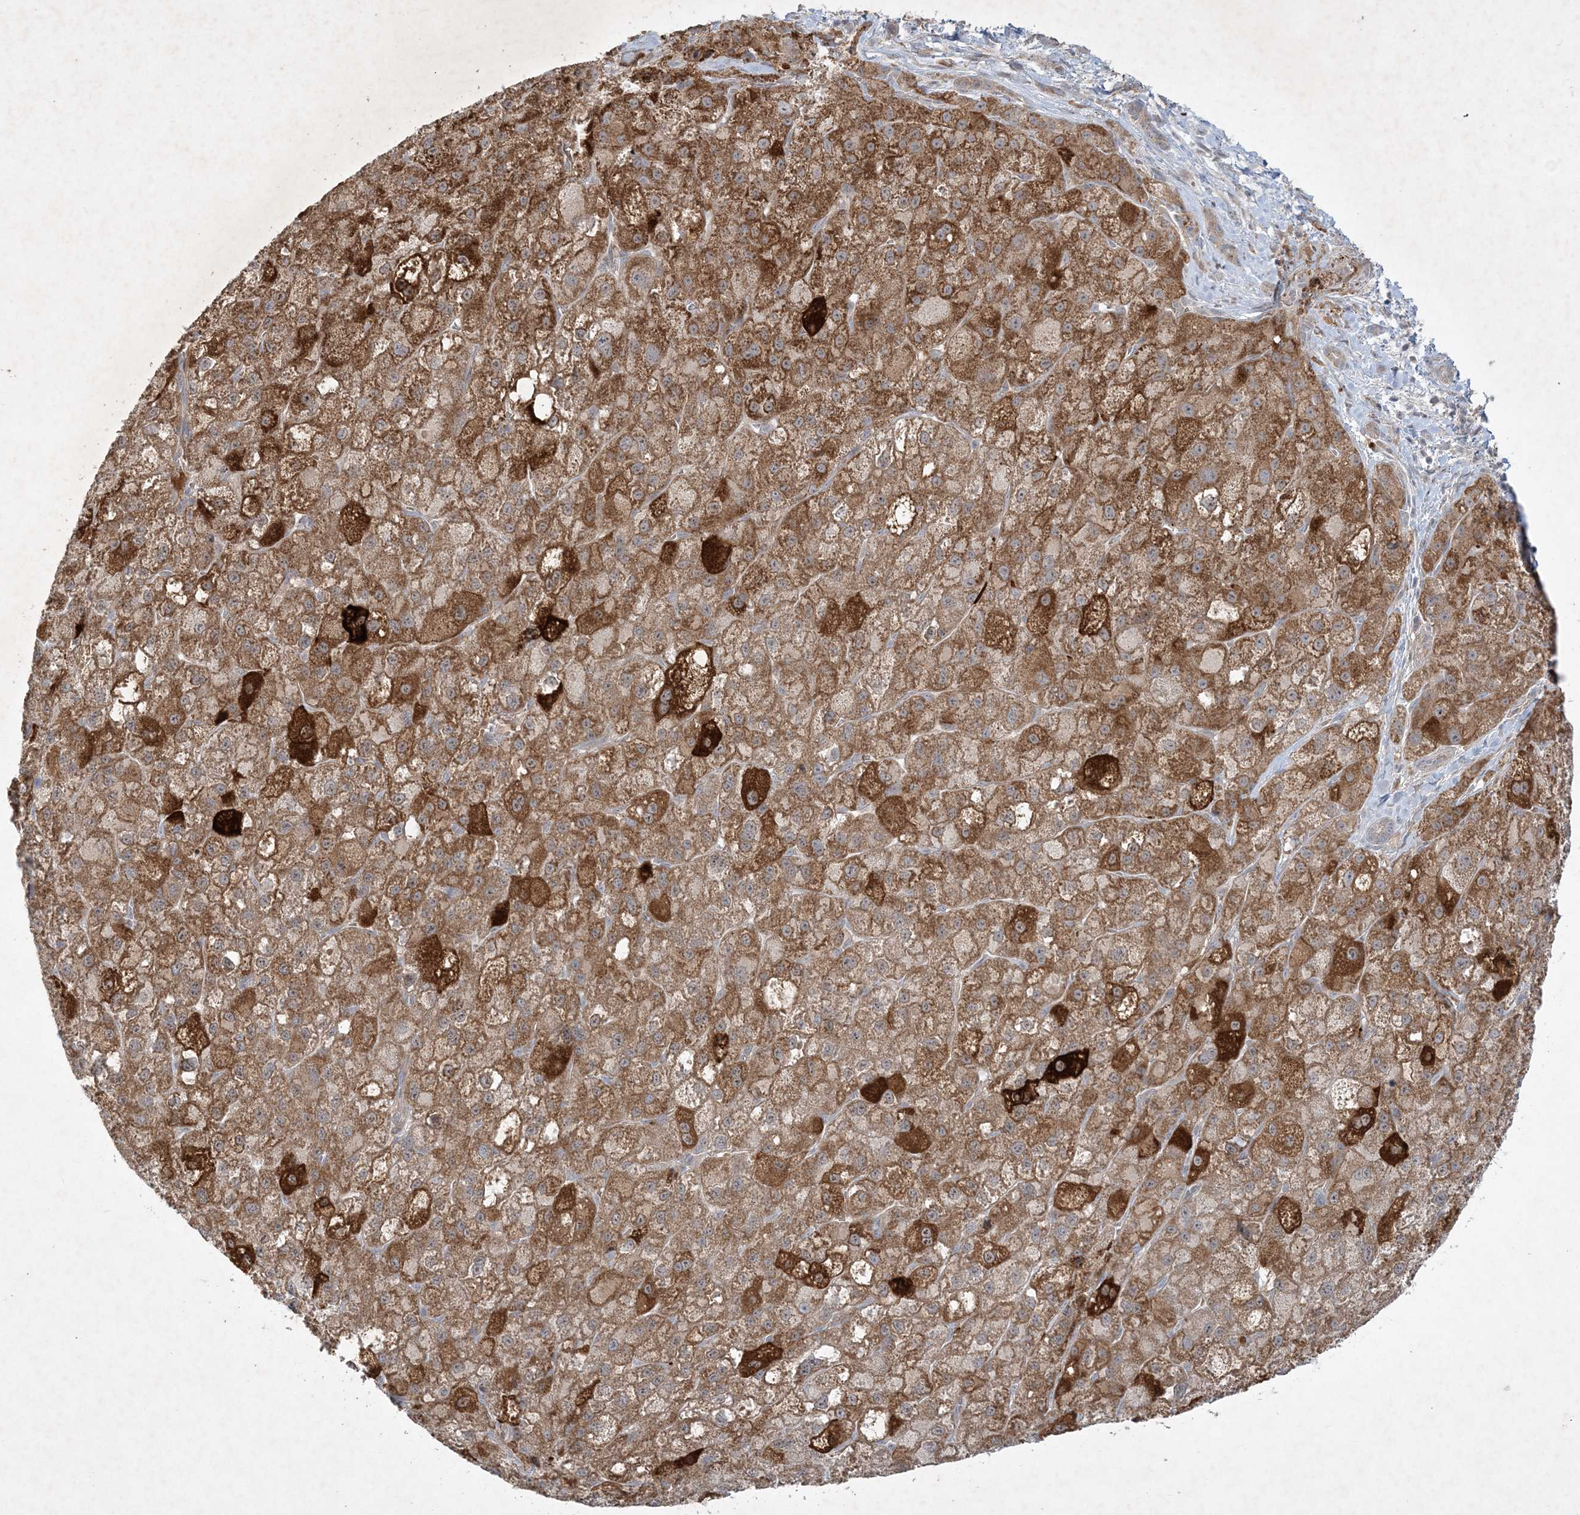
{"staining": {"intensity": "strong", "quantity": ">75%", "location": "cytoplasmic/membranous"}, "tissue": "liver cancer", "cell_type": "Tumor cells", "image_type": "cancer", "snomed": [{"axis": "morphology", "description": "Carcinoma, Hepatocellular, NOS"}, {"axis": "topography", "description": "Liver"}], "caption": "Approximately >75% of tumor cells in liver cancer display strong cytoplasmic/membranous protein positivity as visualized by brown immunohistochemical staining.", "gene": "THG1L", "patient": {"sex": "male", "age": 57}}